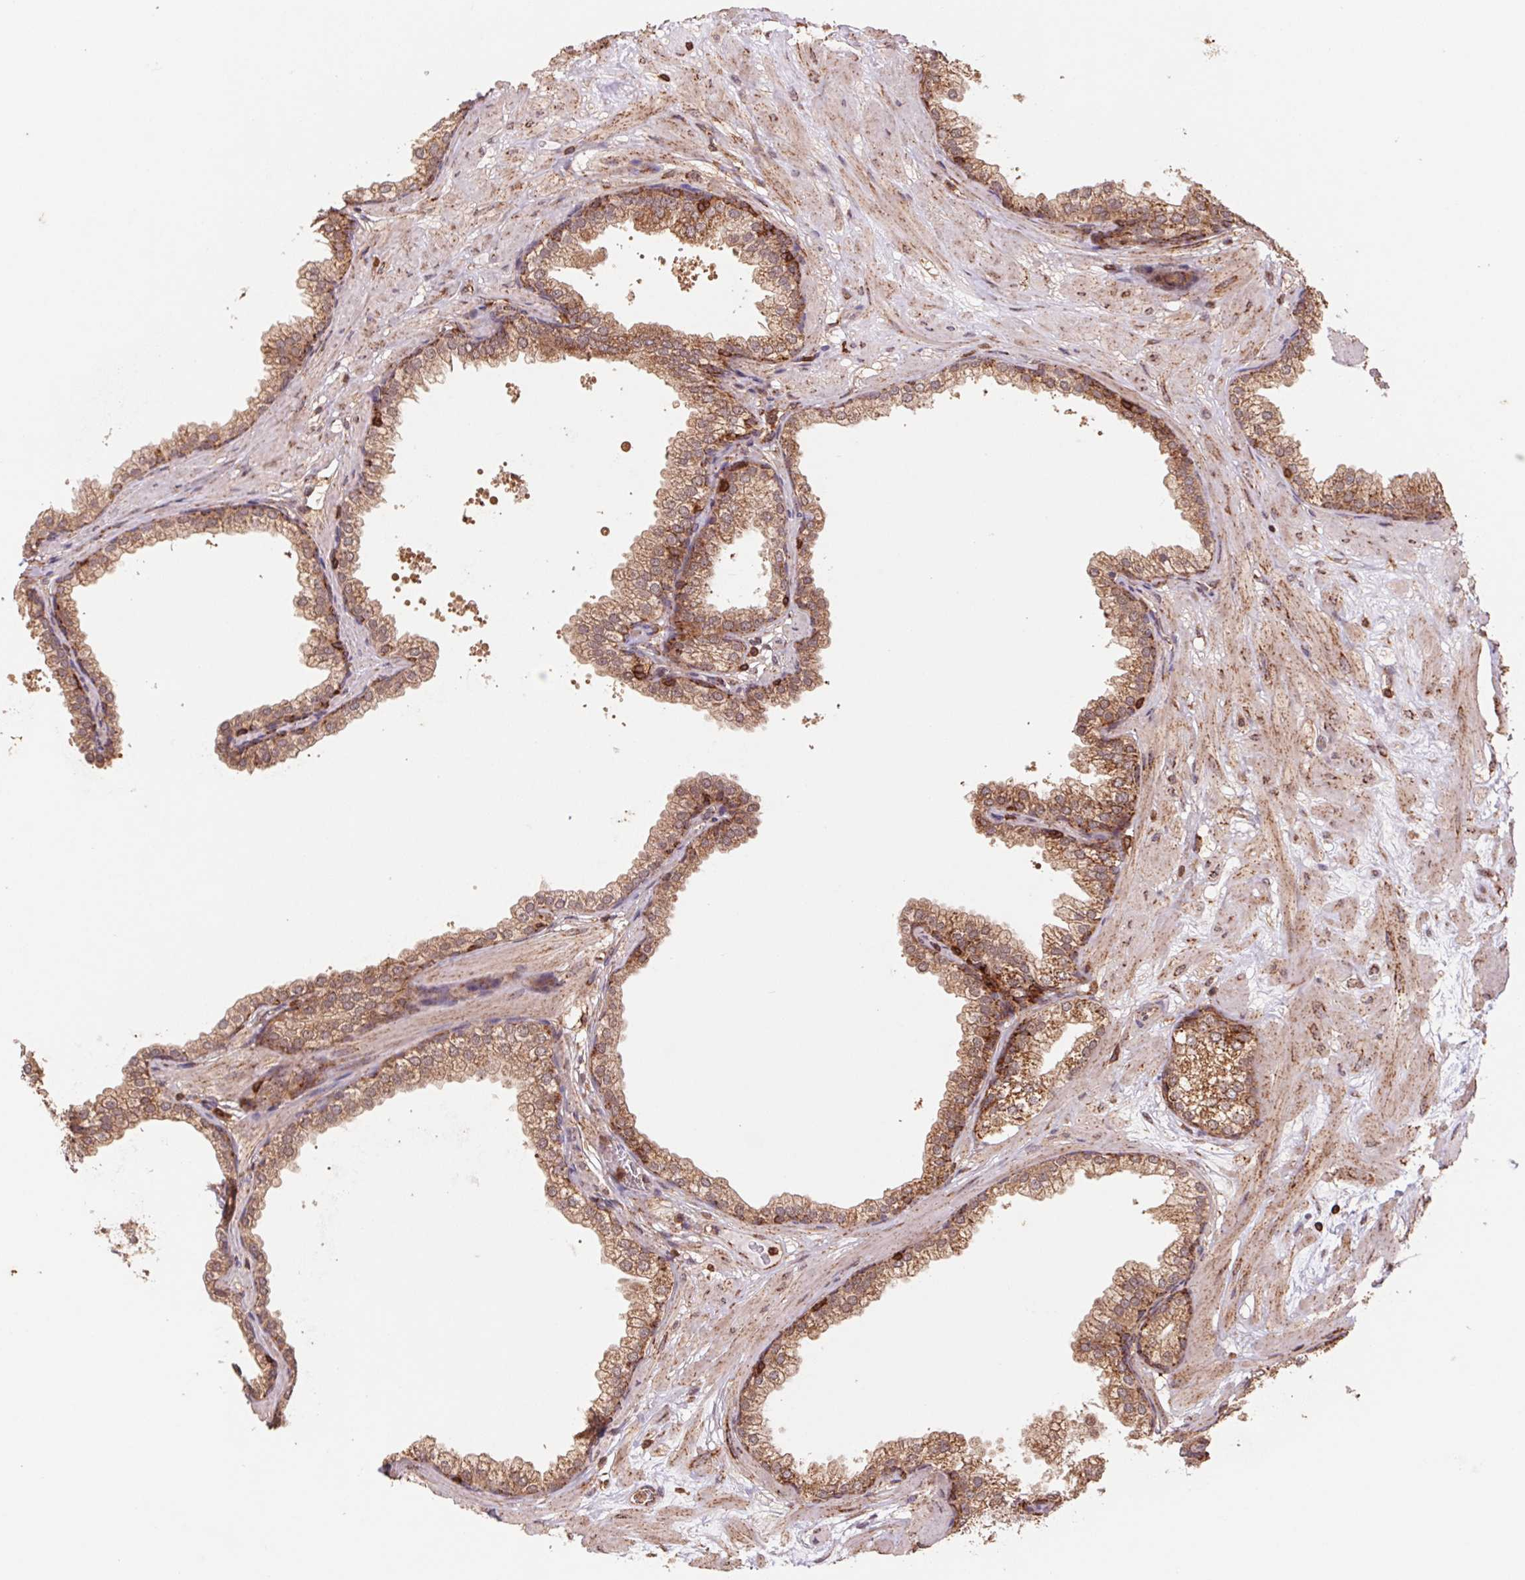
{"staining": {"intensity": "moderate", "quantity": ">75%", "location": "cytoplasmic/membranous"}, "tissue": "prostate", "cell_type": "Glandular cells", "image_type": "normal", "snomed": [{"axis": "morphology", "description": "Normal tissue, NOS"}, {"axis": "topography", "description": "Prostate"}], "caption": "DAB immunohistochemical staining of benign human prostate displays moderate cytoplasmic/membranous protein positivity in approximately >75% of glandular cells. (Stains: DAB in brown, nuclei in blue, Microscopy: brightfield microscopy at high magnification).", "gene": "URM1", "patient": {"sex": "male", "age": 37}}